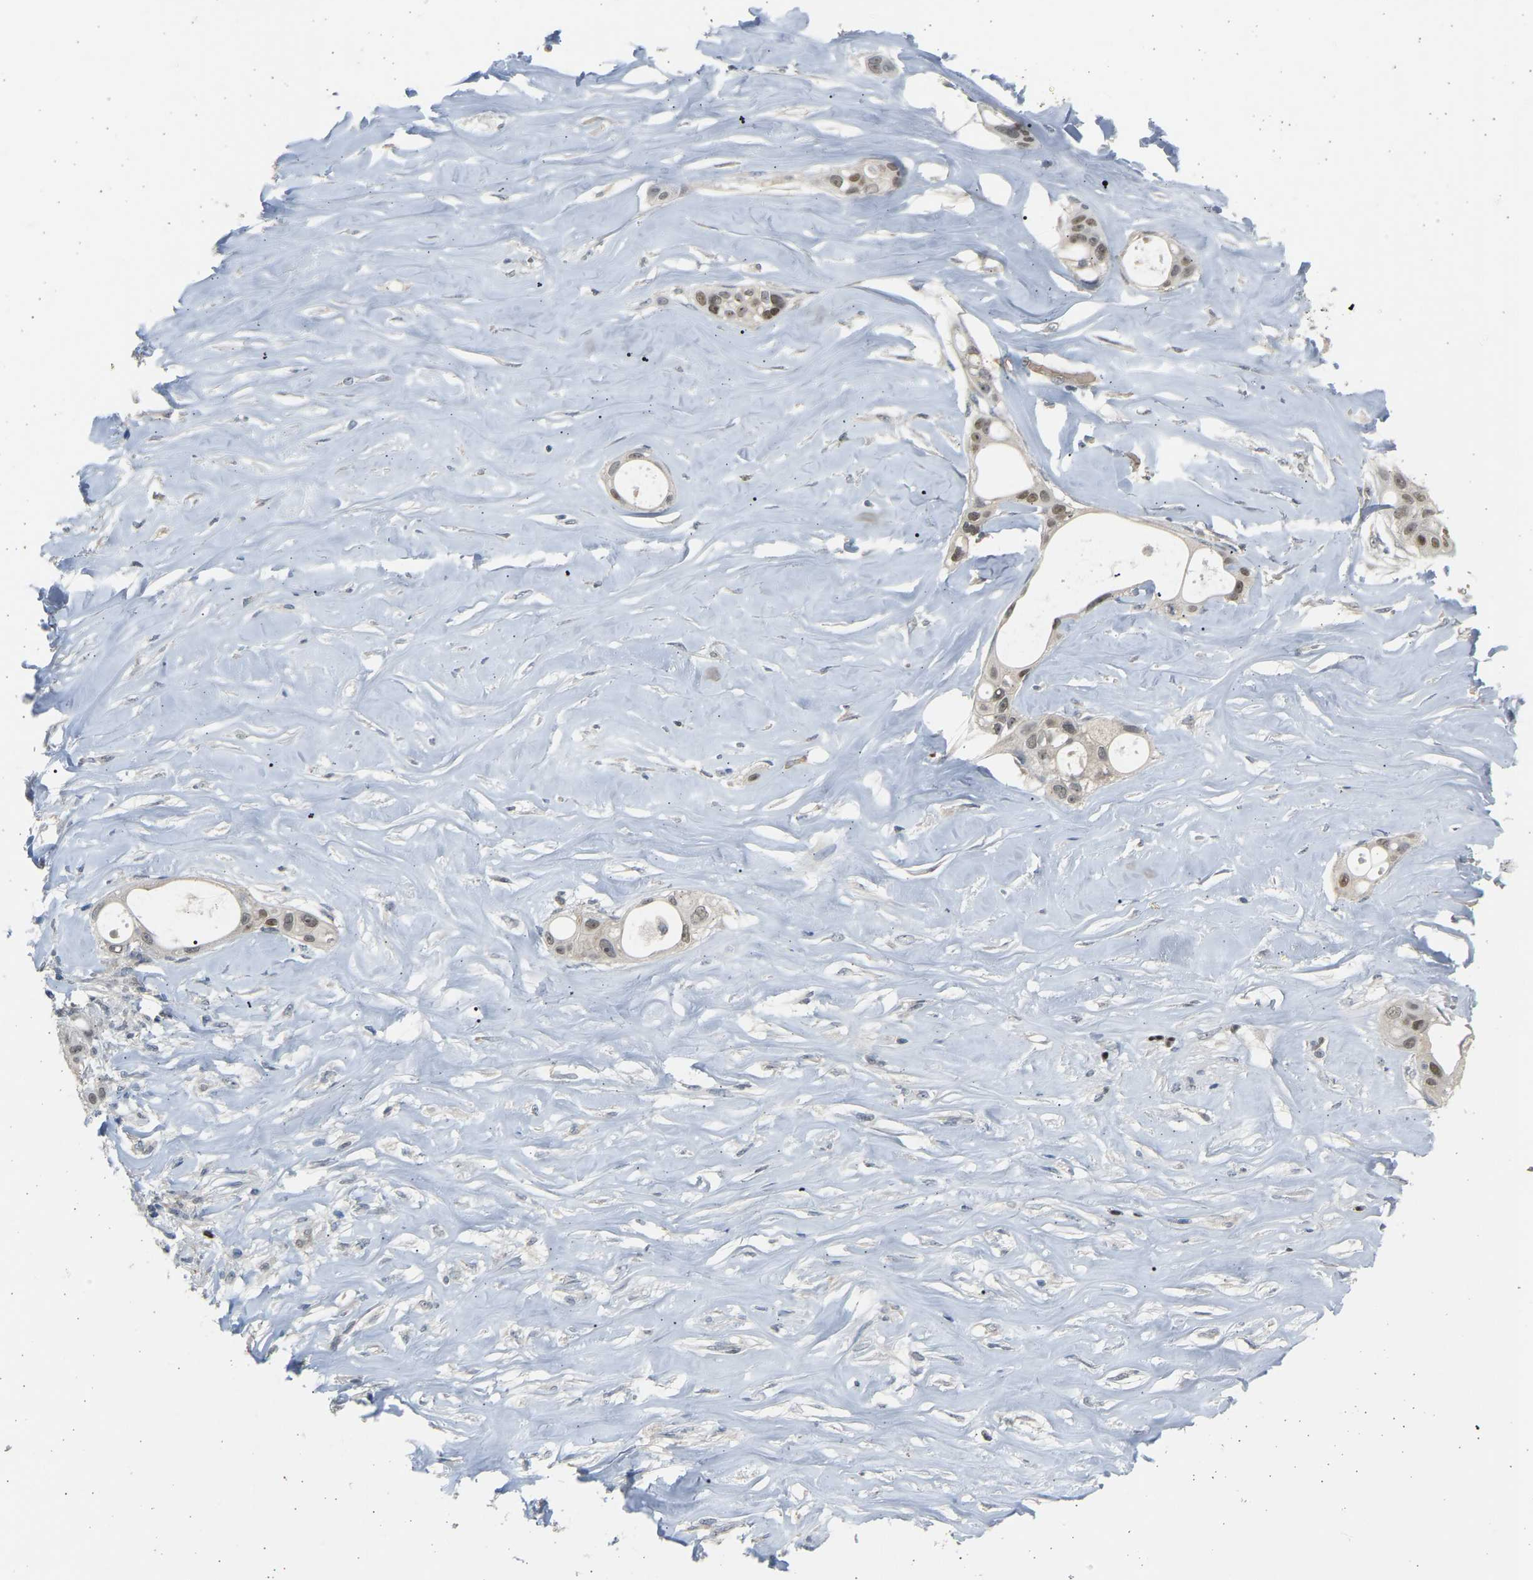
{"staining": {"intensity": "weak", "quantity": "<25%", "location": "cytoplasmic/membranous,nuclear"}, "tissue": "liver cancer", "cell_type": "Tumor cells", "image_type": "cancer", "snomed": [{"axis": "morphology", "description": "Cholangiocarcinoma"}, {"axis": "topography", "description": "Liver"}], "caption": "Tumor cells show no significant positivity in liver cancer (cholangiocarcinoma).", "gene": "BIRC2", "patient": {"sex": "female", "age": 67}}